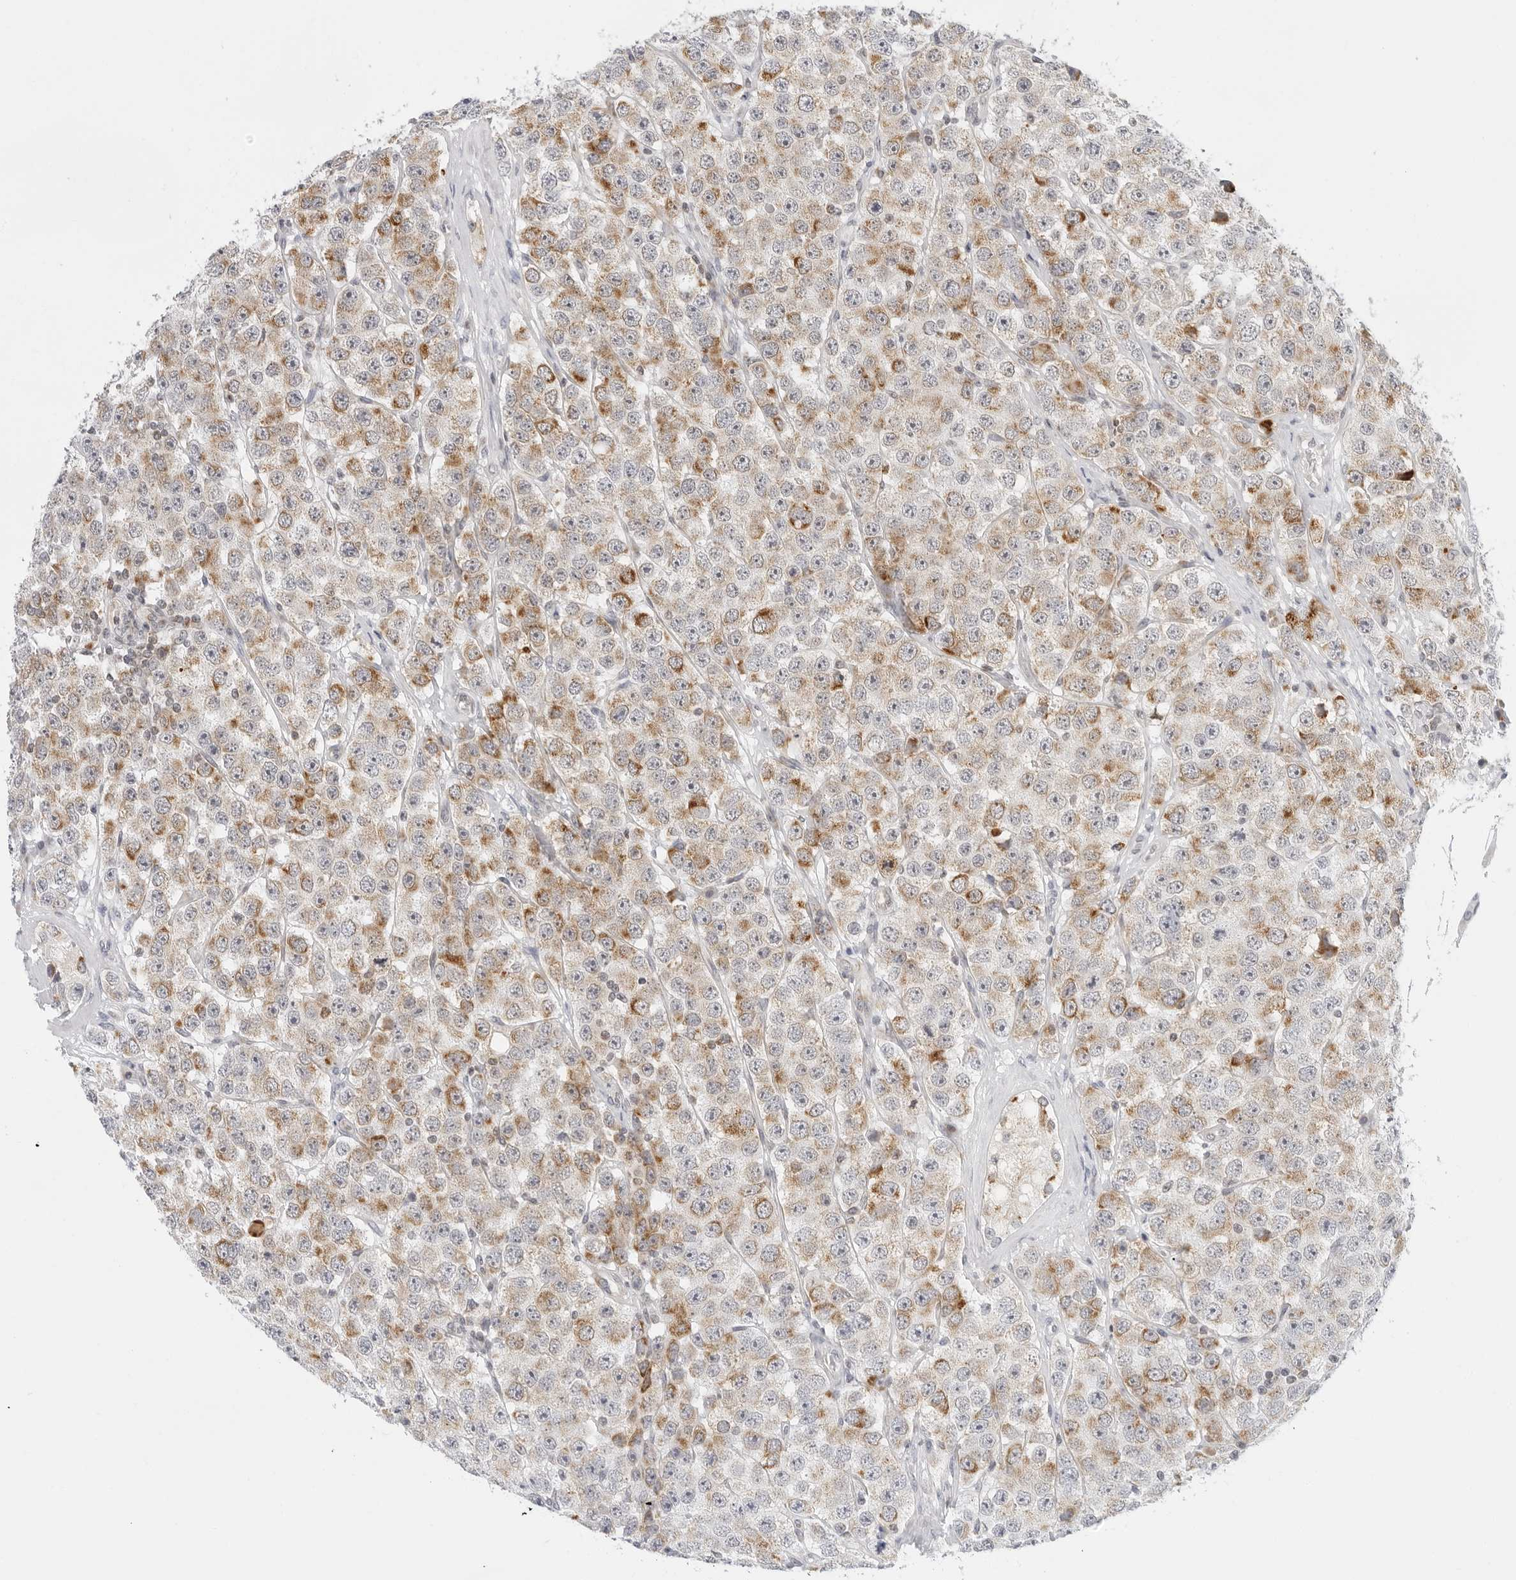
{"staining": {"intensity": "moderate", "quantity": ">75%", "location": "cytoplasmic/membranous"}, "tissue": "testis cancer", "cell_type": "Tumor cells", "image_type": "cancer", "snomed": [{"axis": "morphology", "description": "Seminoma, NOS"}, {"axis": "topography", "description": "Testis"}], "caption": "This micrograph shows IHC staining of human testis cancer, with medium moderate cytoplasmic/membranous expression in about >75% of tumor cells.", "gene": "CIART", "patient": {"sex": "male", "age": 28}}